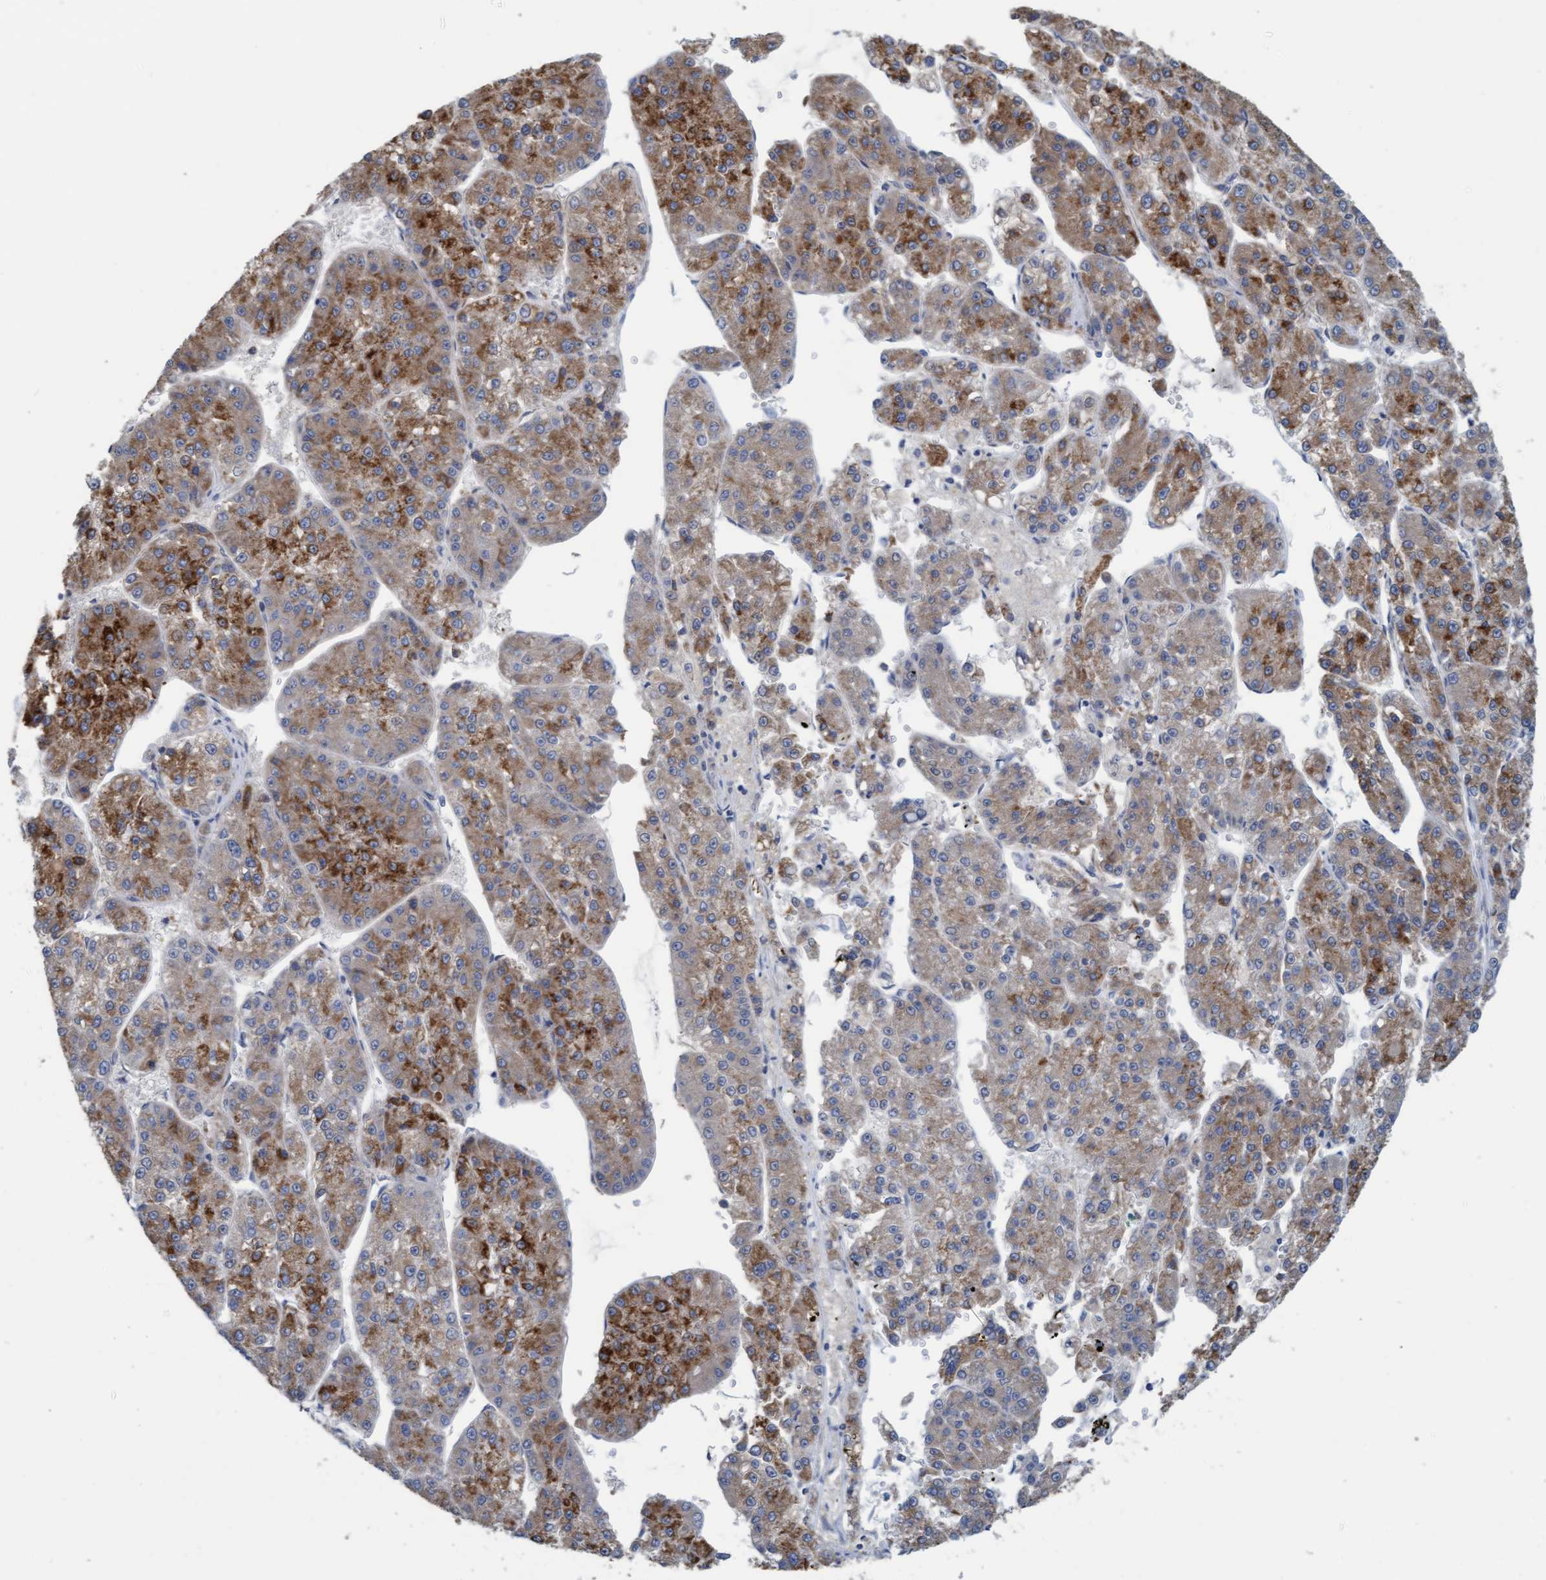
{"staining": {"intensity": "moderate", "quantity": ">75%", "location": "cytoplasmic/membranous"}, "tissue": "liver cancer", "cell_type": "Tumor cells", "image_type": "cancer", "snomed": [{"axis": "morphology", "description": "Carcinoma, Hepatocellular, NOS"}, {"axis": "topography", "description": "Liver"}], "caption": "Human liver cancer stained with a protein marker demonstrates moderate staining in tumor cells.", "gene": "LRSAM1", "patient": {"sex": "female", "age": 73}}